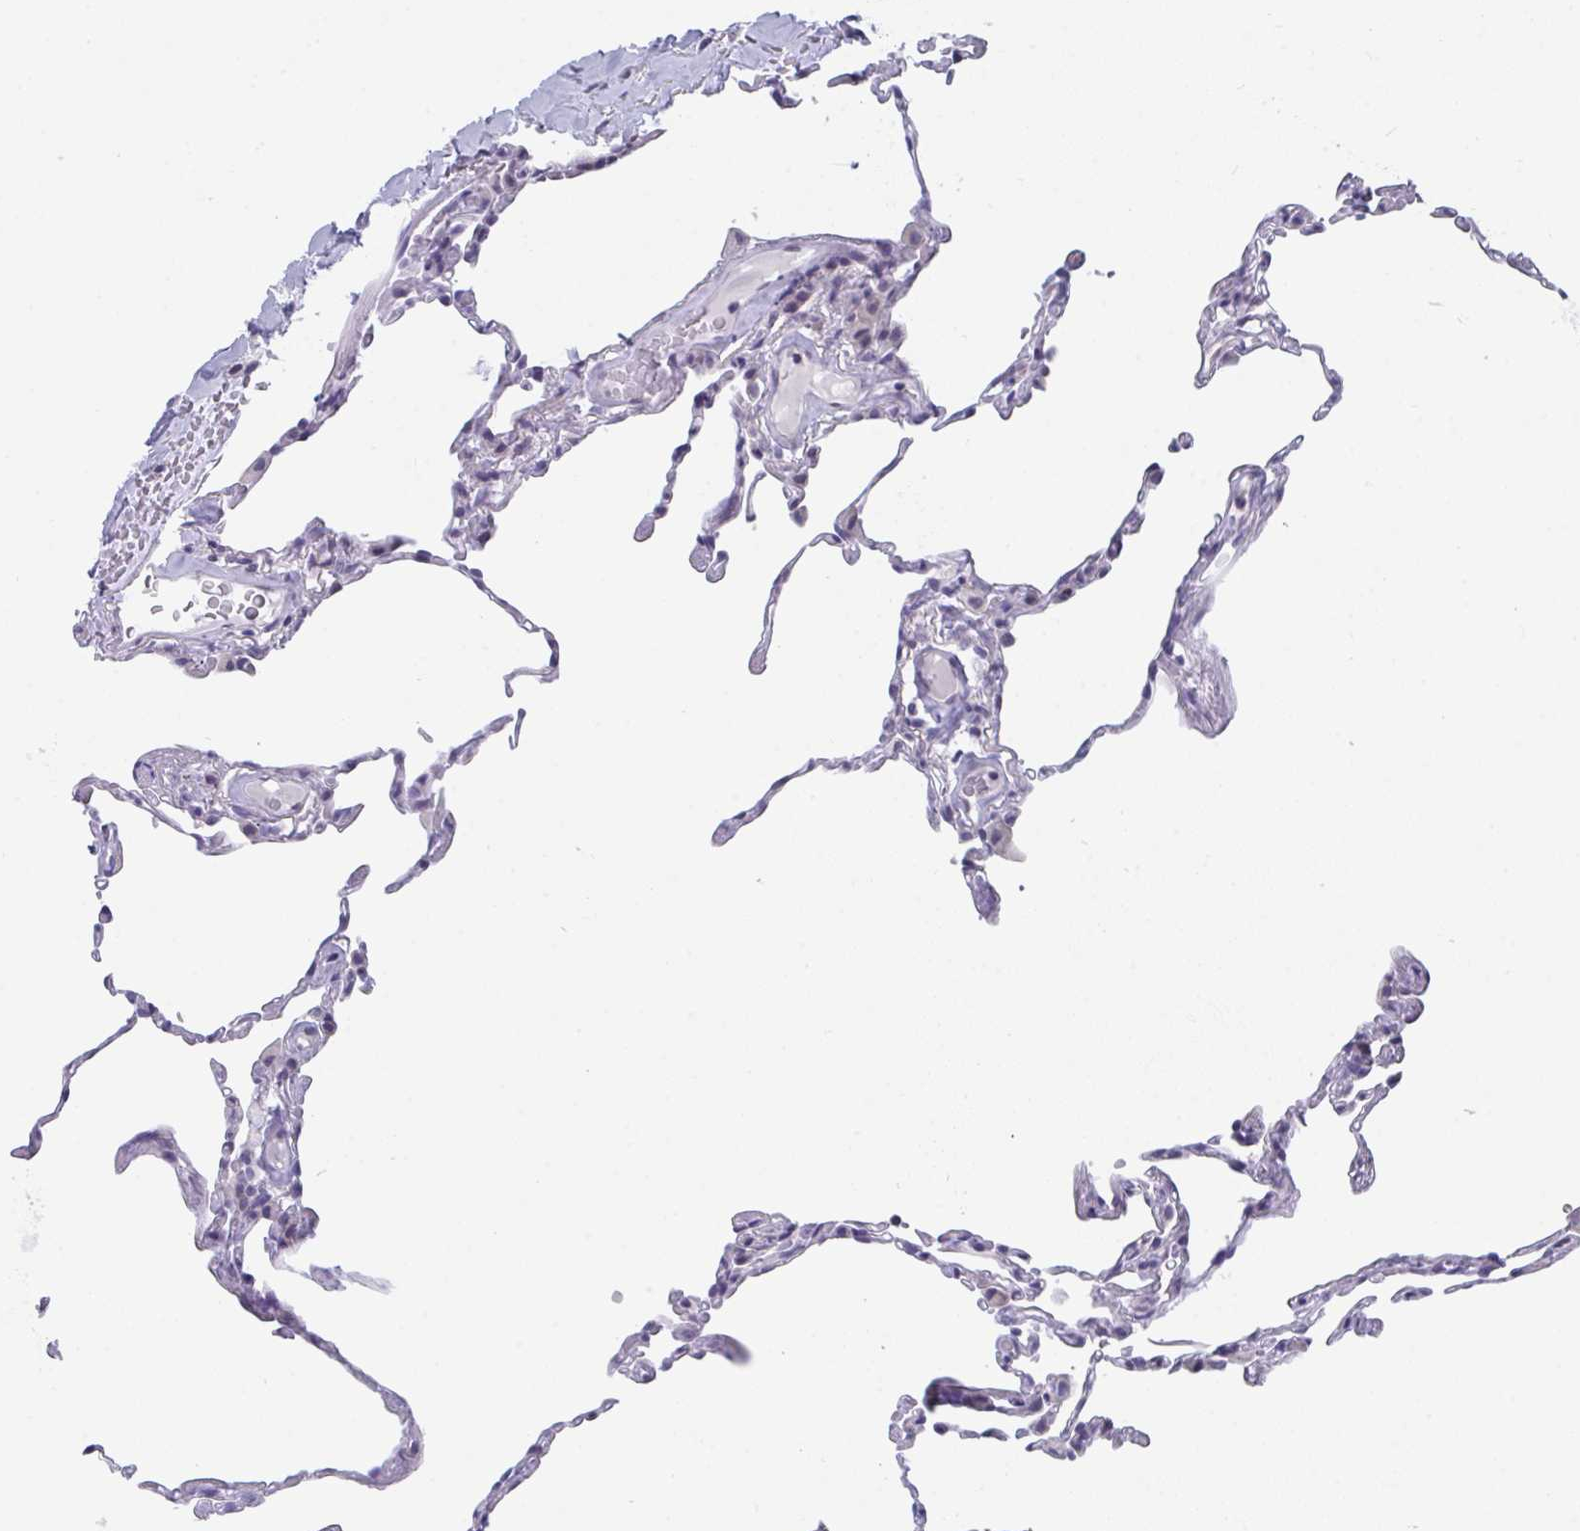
{"staining": {"intensity": "negative", "quantity": "none", "location": "none"}, "tissue": "lung", "cell_type": "Alveolar cells", "image_type": "normal", "snomed": [{"axis": "morphology", "description": "Normal tissue, NOS"}, {"axis": "topography", "description": "Lung"}], "caption": "Immunohistochemistry (IHC) image of normal lung stained for a protein (brown), which exhibits no expression in alveolar cells.", "gene": "BMAL2", "patient": {"sex": "female", "age": 57}}